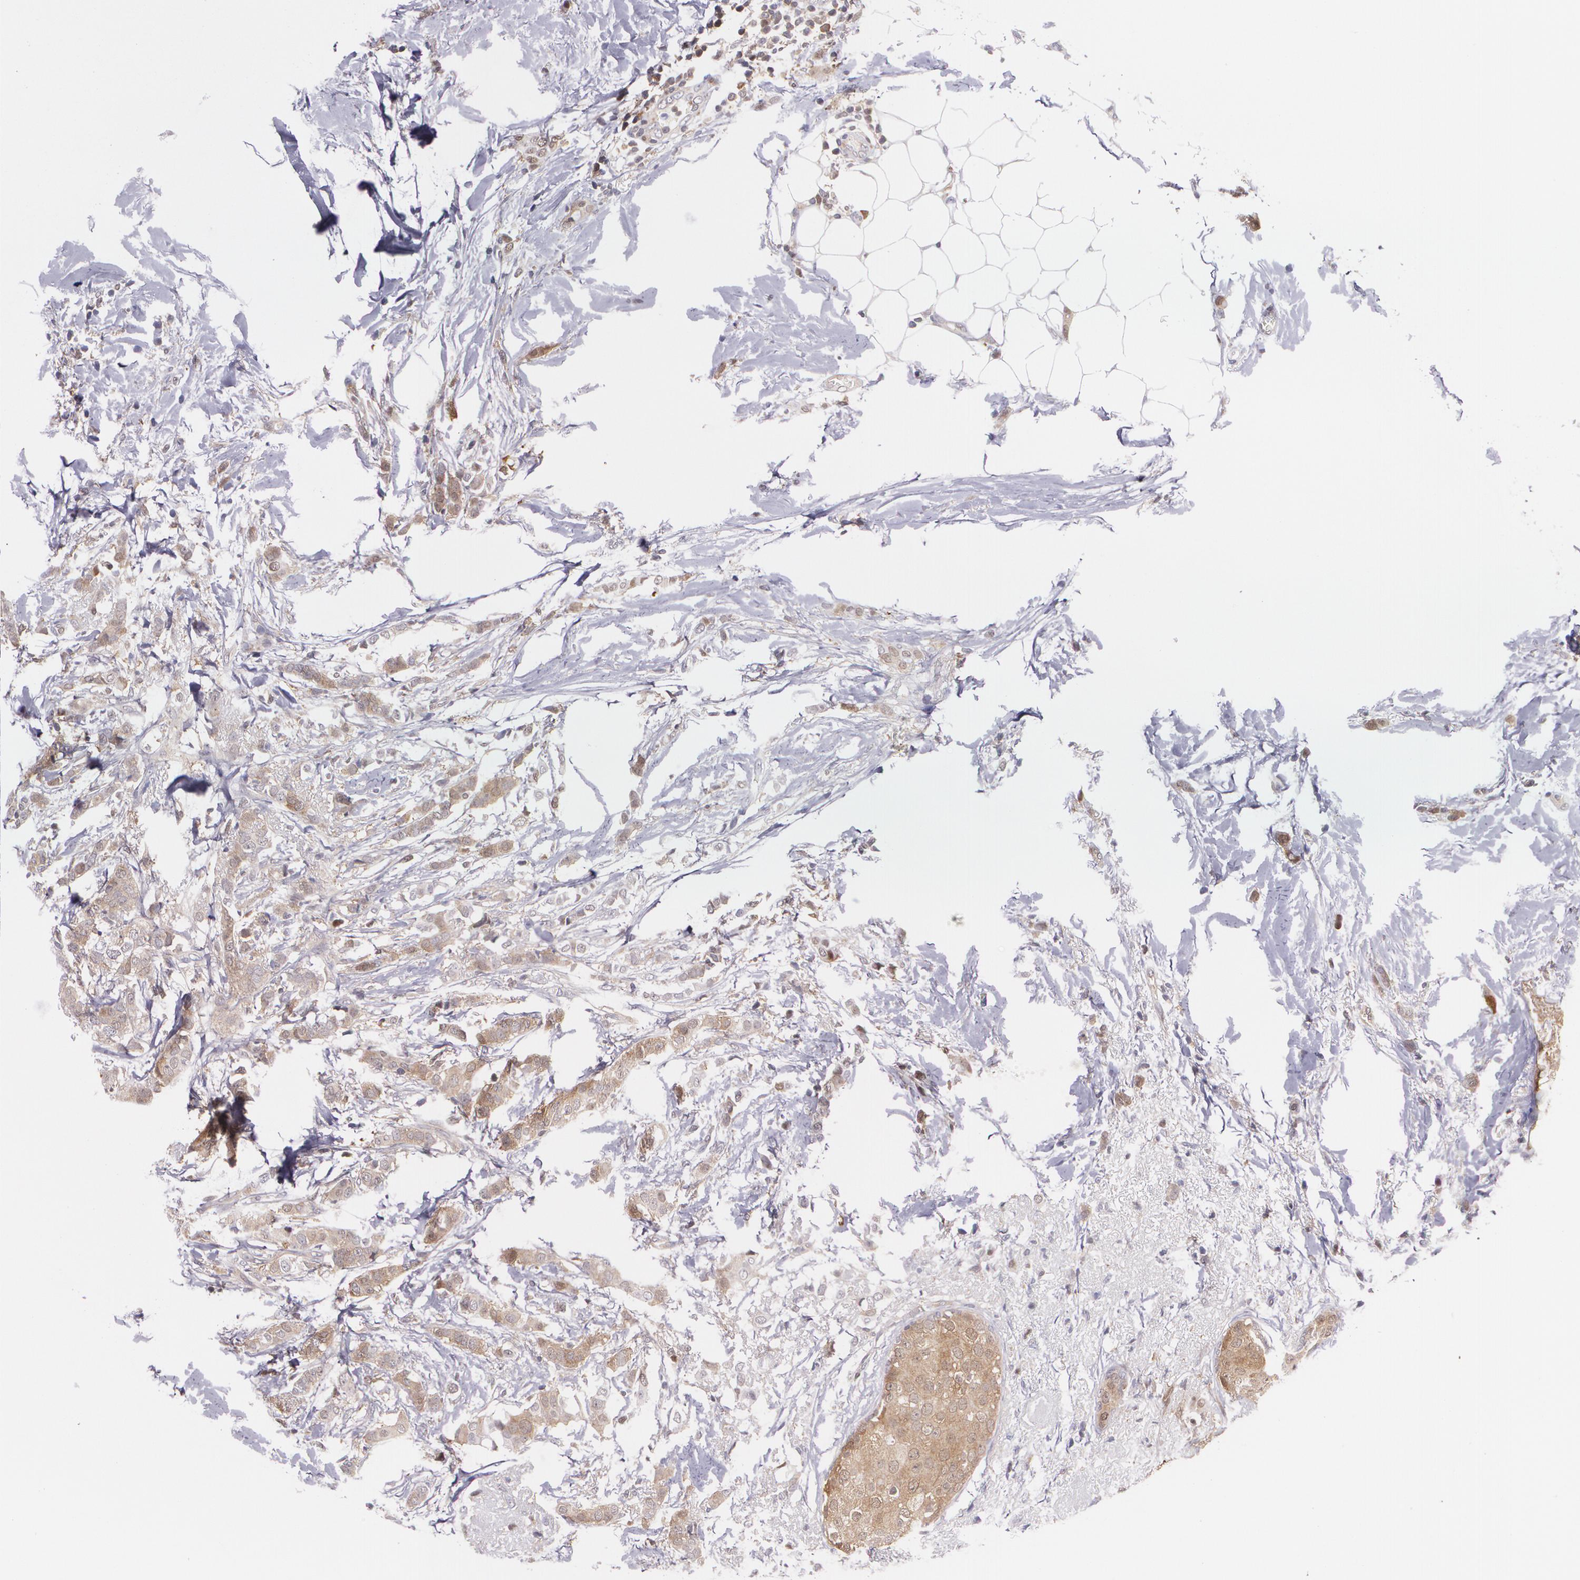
{"staining": {"intensity": "moderate", "quantity": ">75%", "location": "cytoplasmic/membranous"}, "tissue": "breast cancer", "cell_type": "Tumor cells", "image_type": "cancer", "snomed": [{"axis": "morphology", "description": "Lobular carcinoma"}, {"axis": "topography", "description": "Breast"}], "caption": "A high-resolution photomicrograph shows immunohistochemistry staining of breast cancer, which displays moderate cytoplasmic/membranous positivity in about >75% of tumor cells. Immunohistochemistry stains the protein in brown and the nuclei are stained blue.", "gene": "HSPH1", "patient": {"sex": "female", "age": 55}}